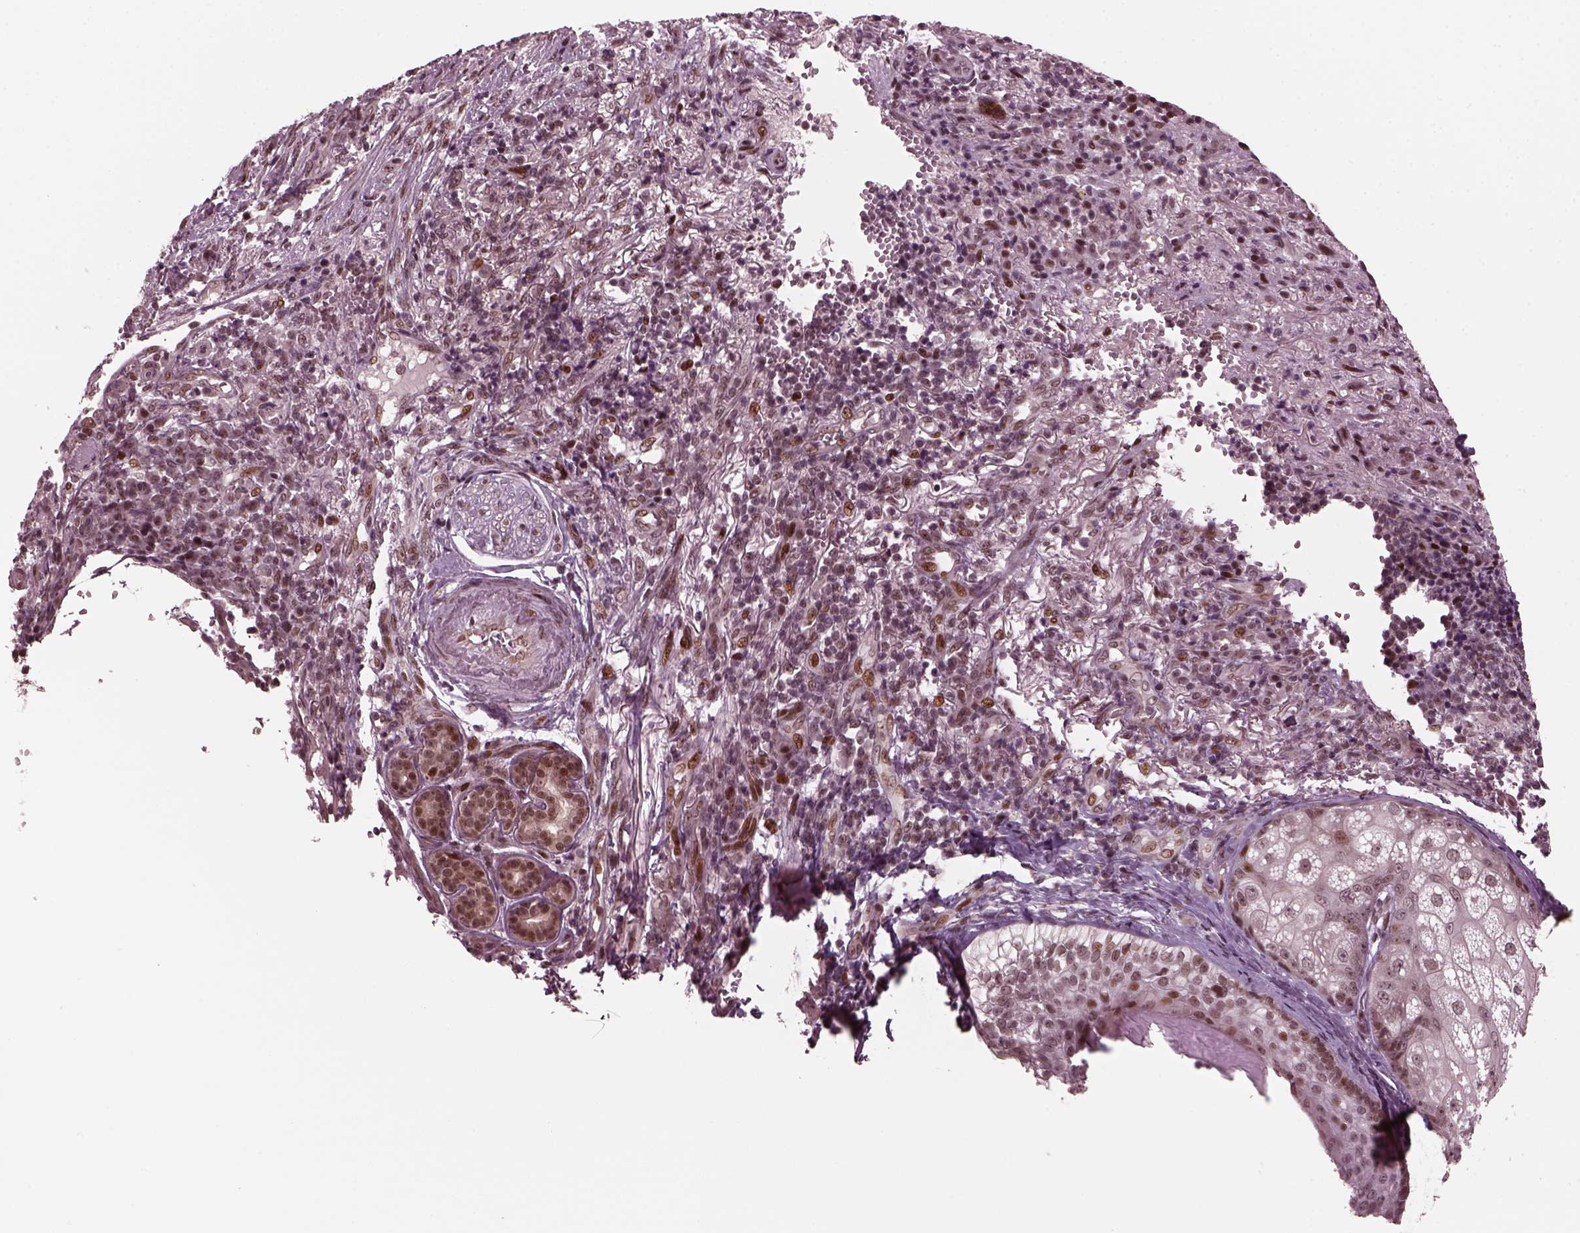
{"staining": {"intensity": "moderate", "quantity": "<25%", "location": "nuclear"}, "tissue": "skin cancer", "cell_type": "Tumor cells", "image_type": "cancer", "snomed": [{"axis": "morphology", "description": "Basal cell carcinoma"}, {"axis": "topography", "description": "Skin"}], "caption": "Basal cell carcinoma (skin) stained for a protein displays moderate nuclear positivity in tumor cells. The protein is shown in brown color, while the nuclei are stained blue.", "gene": "TRIB3", "patient": {"sex": "female", "age": 69}}